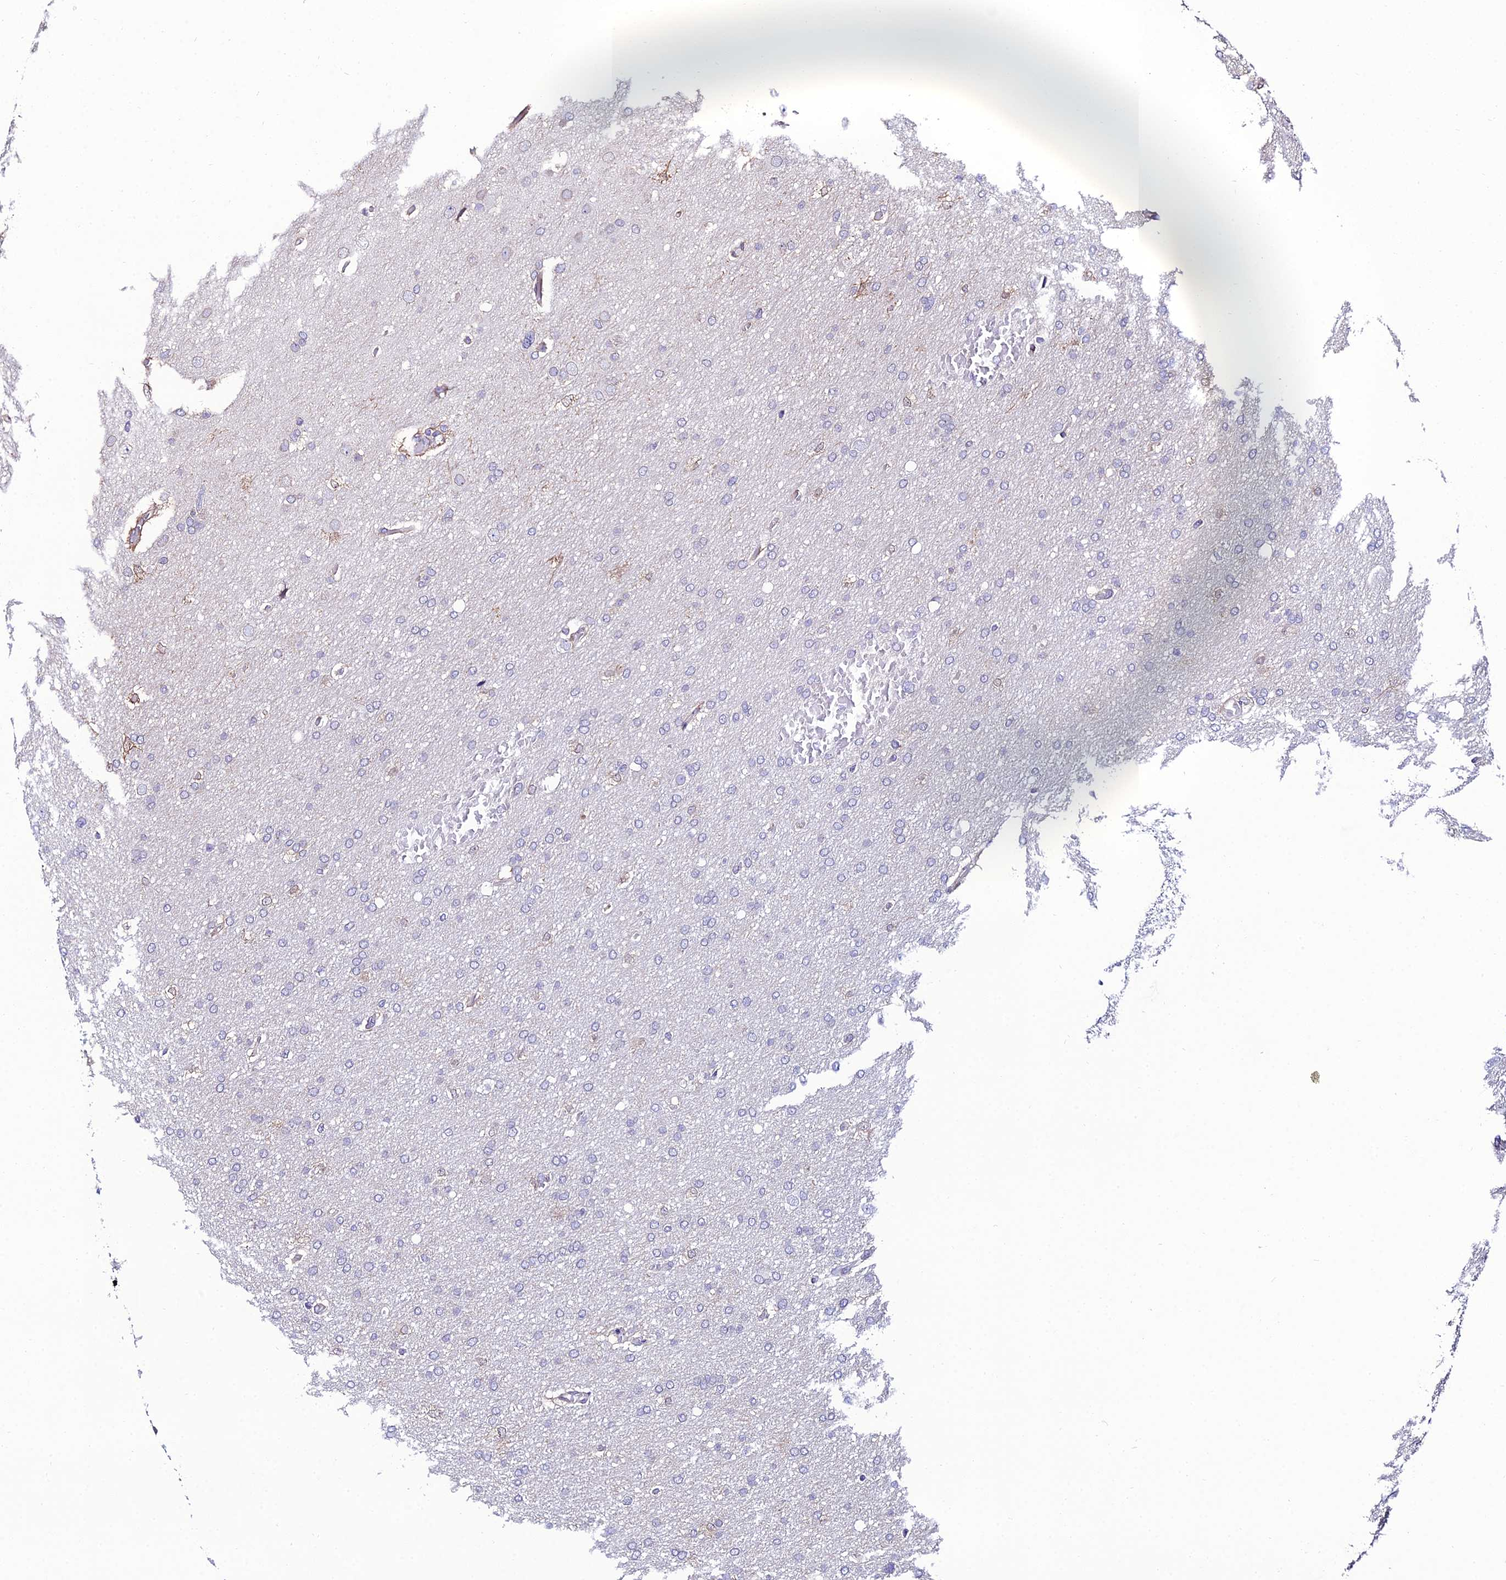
{"staining": {"intensity": "negative", "quantity": "none", "location": "none"}, "tissue": "glioma", "cell_type": "Tumor cells", "image_type": "cancer", "snomed": [{"axis": "morphology", "description": "Glioma, malignant, High grade"}, {"axis": "topography", "description": "Cerebral cortex"}], "caption": "Glioma was stained to show a protein in brown. There is no significant staining in tumor cells.", "gene": "DDX19A", "patient": {"sex": "female", "age": 36}}